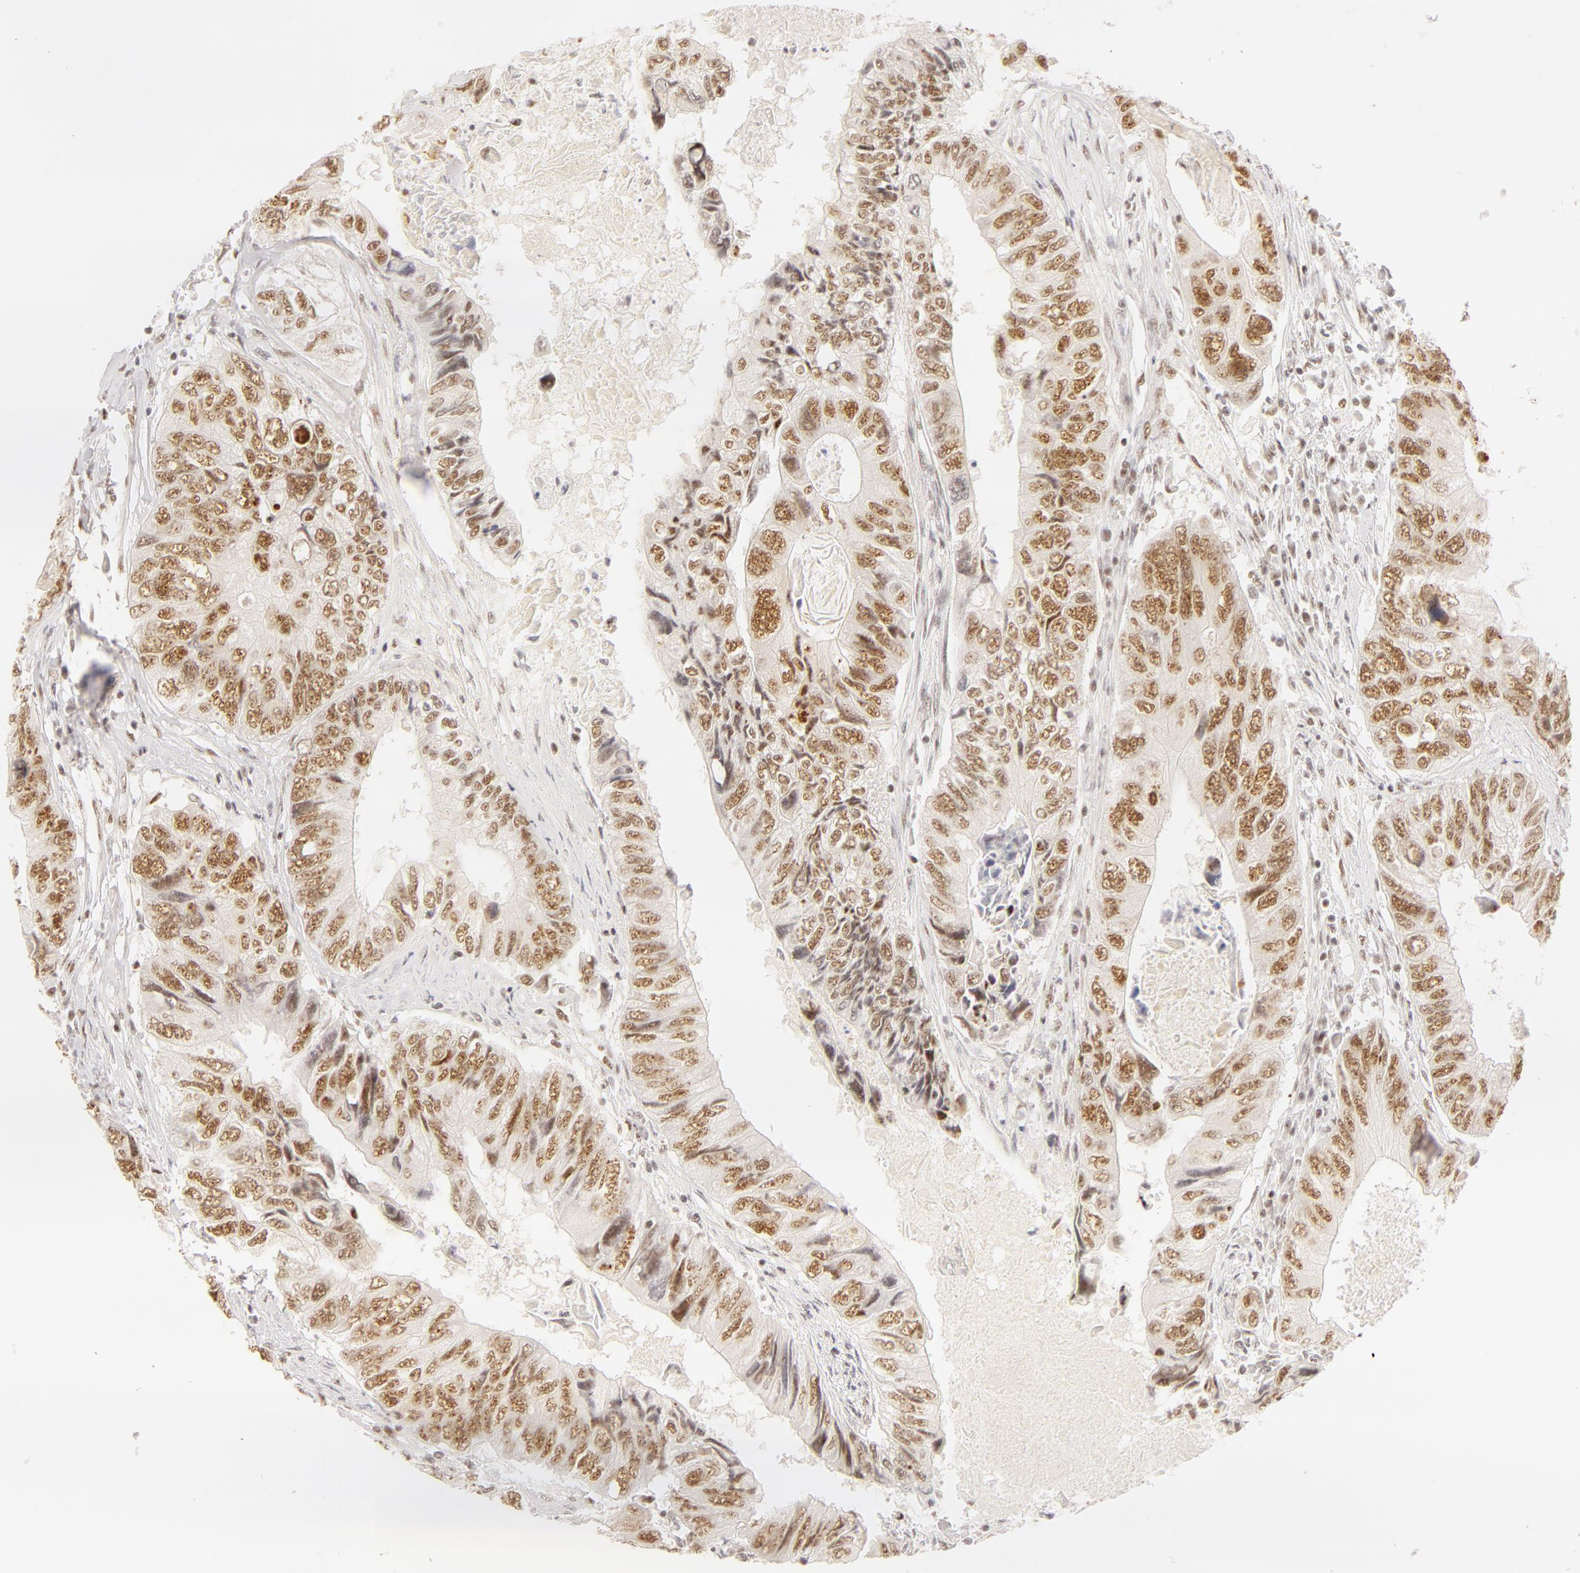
{"staining": {"intensity": "moderate", "quantity": ">75%", "location": "nuclear"}, "tissue": "colorectal cancer", "cell_type": "Tumor cells", "image_type": "cancer", "snomed": [{"axis": "morphology", "description": "Adenocarcinoma, NOS"}, {"axis": "topography", "description": "Rectum"}], "caption": "Human adenocarcinoma (colorectal) stained with a brown dye displays moderate nuclear positive expression in approximately >75% of tumor cells.", "gene": "RBM39", "patient": {"sex": "female", "age": 82}}